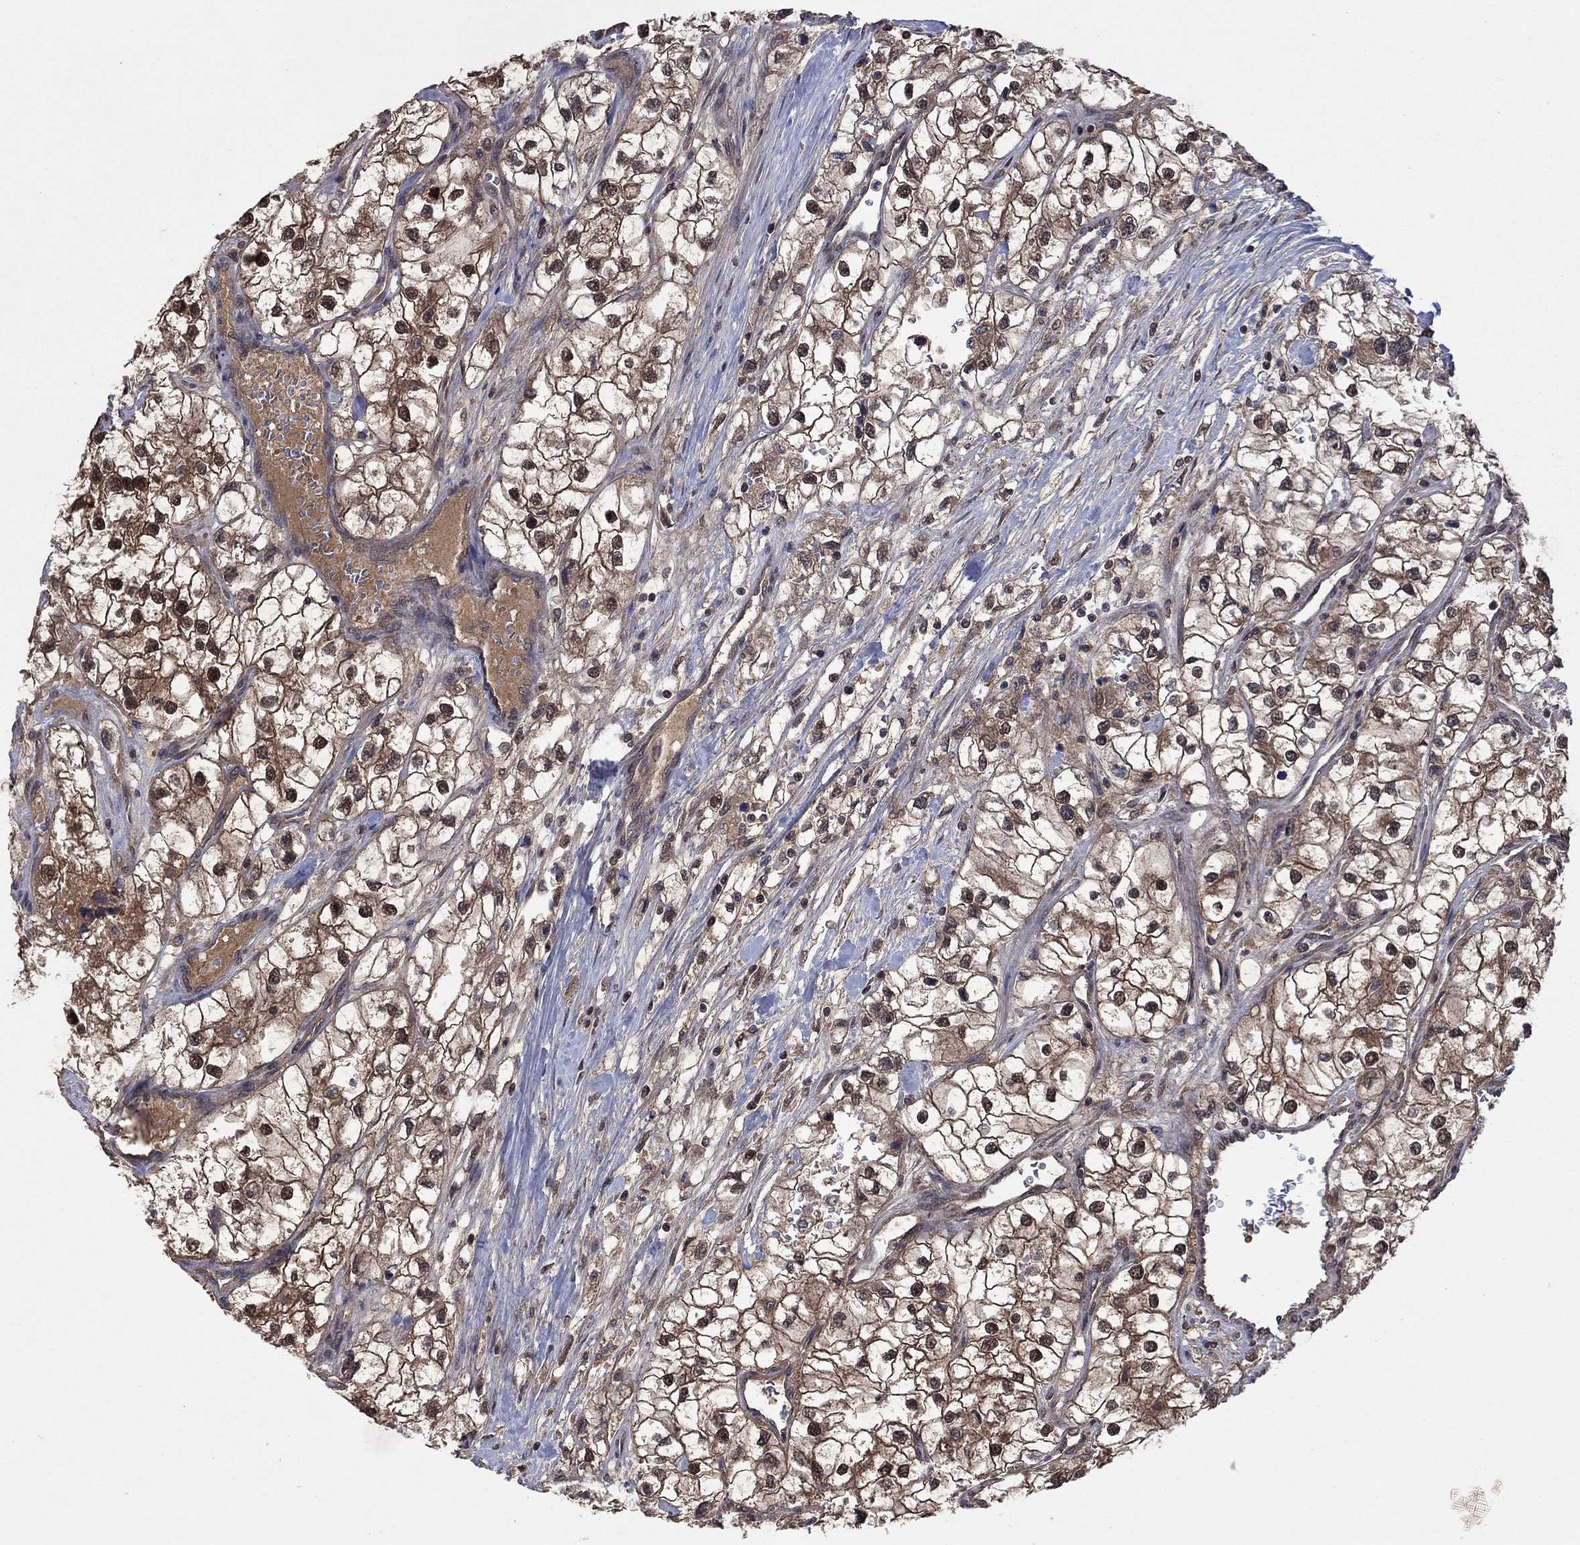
{"staining": {"intensity": "strong", "quantity": ">75%", "location": "cytoplasmic/membranous,nuclear"}, "tissue": "renal cancer", "cell_type": "Tumor cells", "image_type": "cancer", "snomed": [{"axis": "morphology", "description": "Adenocarcinoma, NOS"}, {"axis": "topography", "description": "Kidney"}], "caption": "Approximately >75% of tumor cells in renal cancer (adenocarcinoma) show strong cytoplasmic/membranous and nuclear protein staining as visualized by brown immunohistochemical staining.", "gene": "IAH1", "patient": {"sex": "male", "age": 59}}